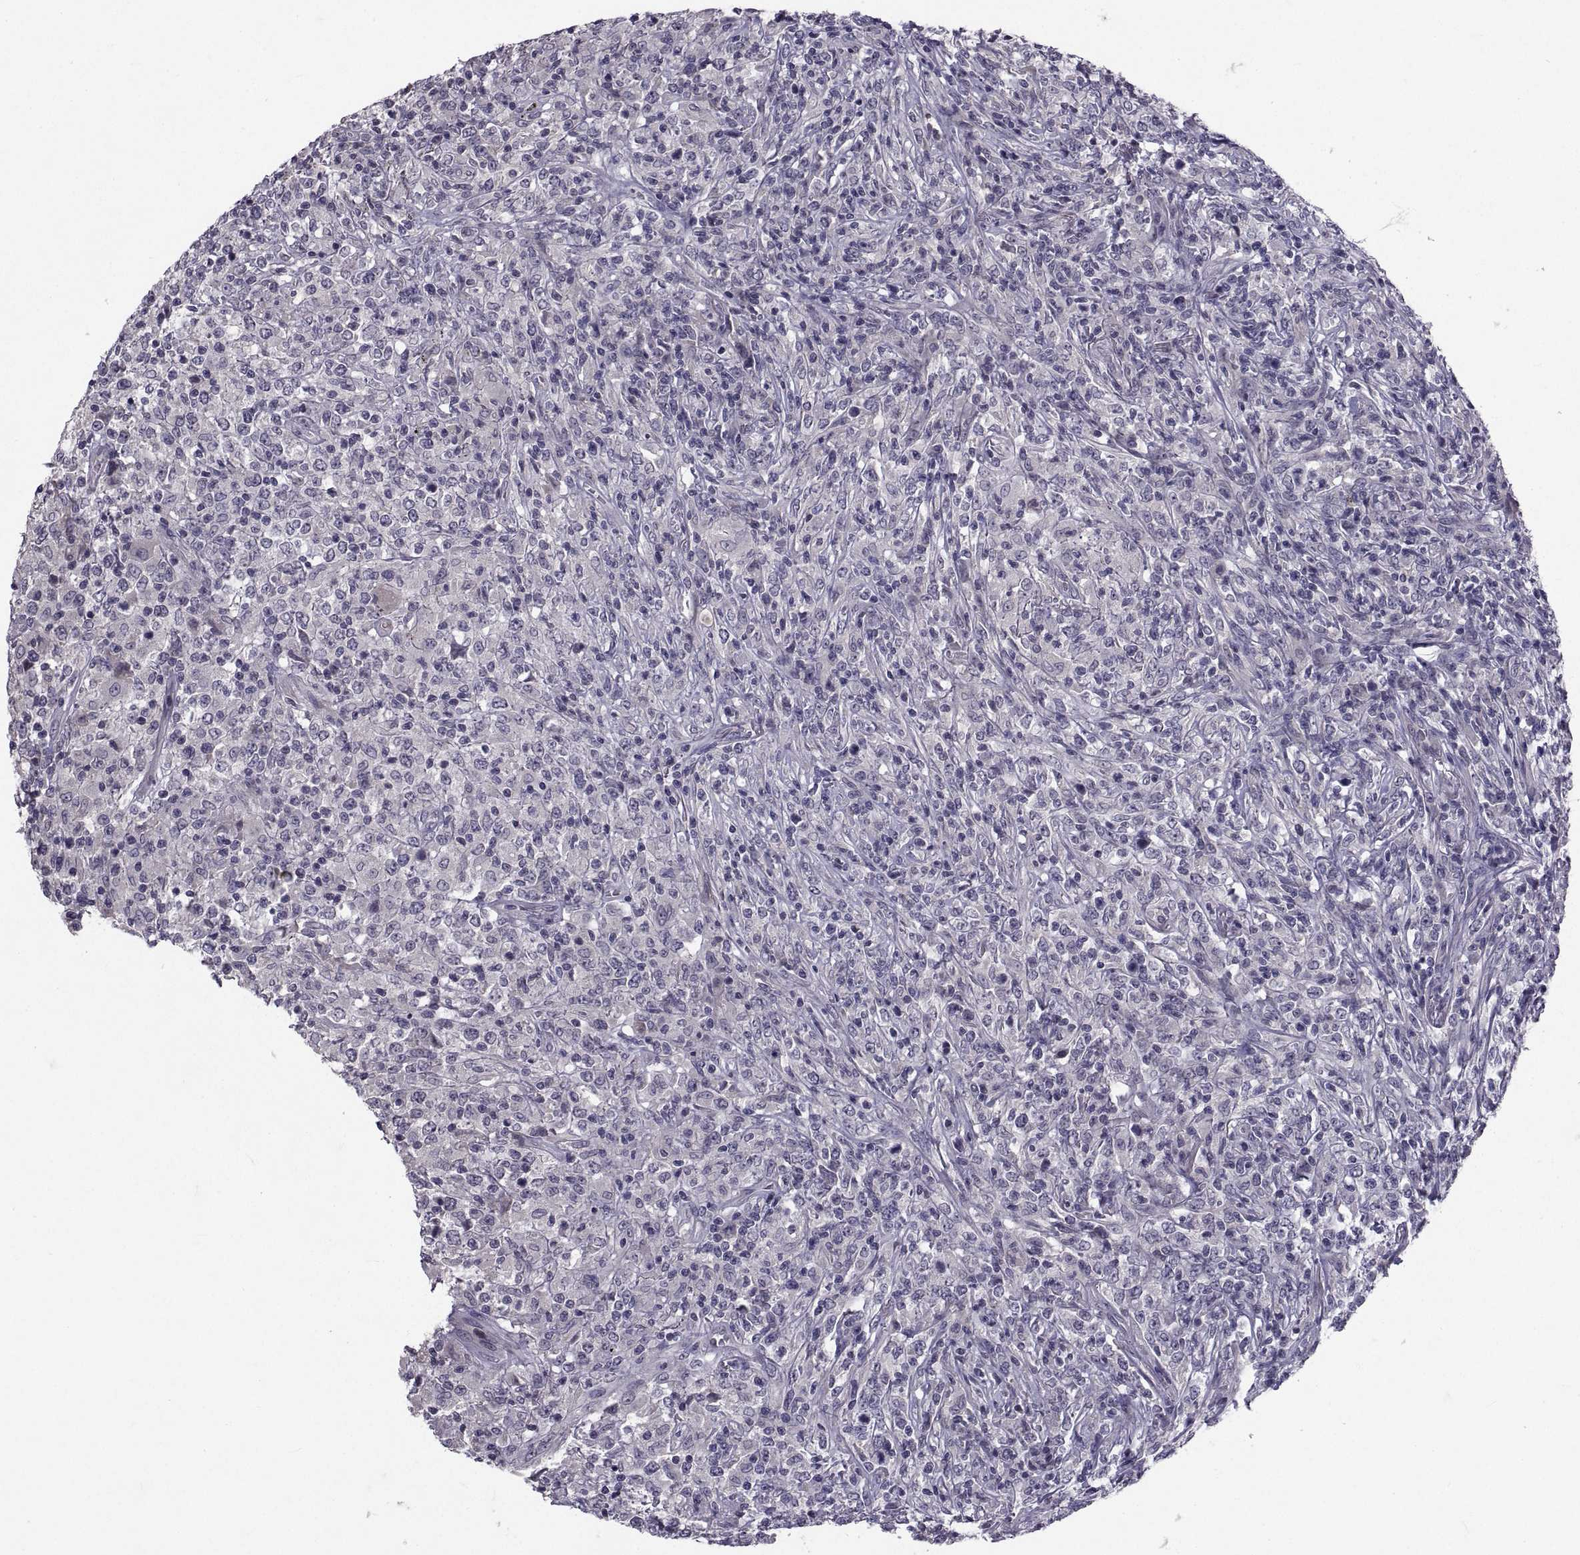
{"staining": {"intensity": "negative", "quantity": "none", "location": "none"}, "tissue": "lymphoma", "cell_type": "Tumor cells", "image_type": "cancer", "snomed": [{"axis": "morphology", "description": "Malignant lymphoma, non-Hodgkin's type, High grade"}, {"axis": "topography", "description": "Lung"}], "caption": "Tumor cells are negative for brown protein staining in lymphoma. Brightfield microscopy of immunohistochemistry (IHC) stained with DAB (brown) and hematoxylin (blue), captured at high magnification.", "gene": "NPTX2", "patient": {"sex": "male", "age": 79}}